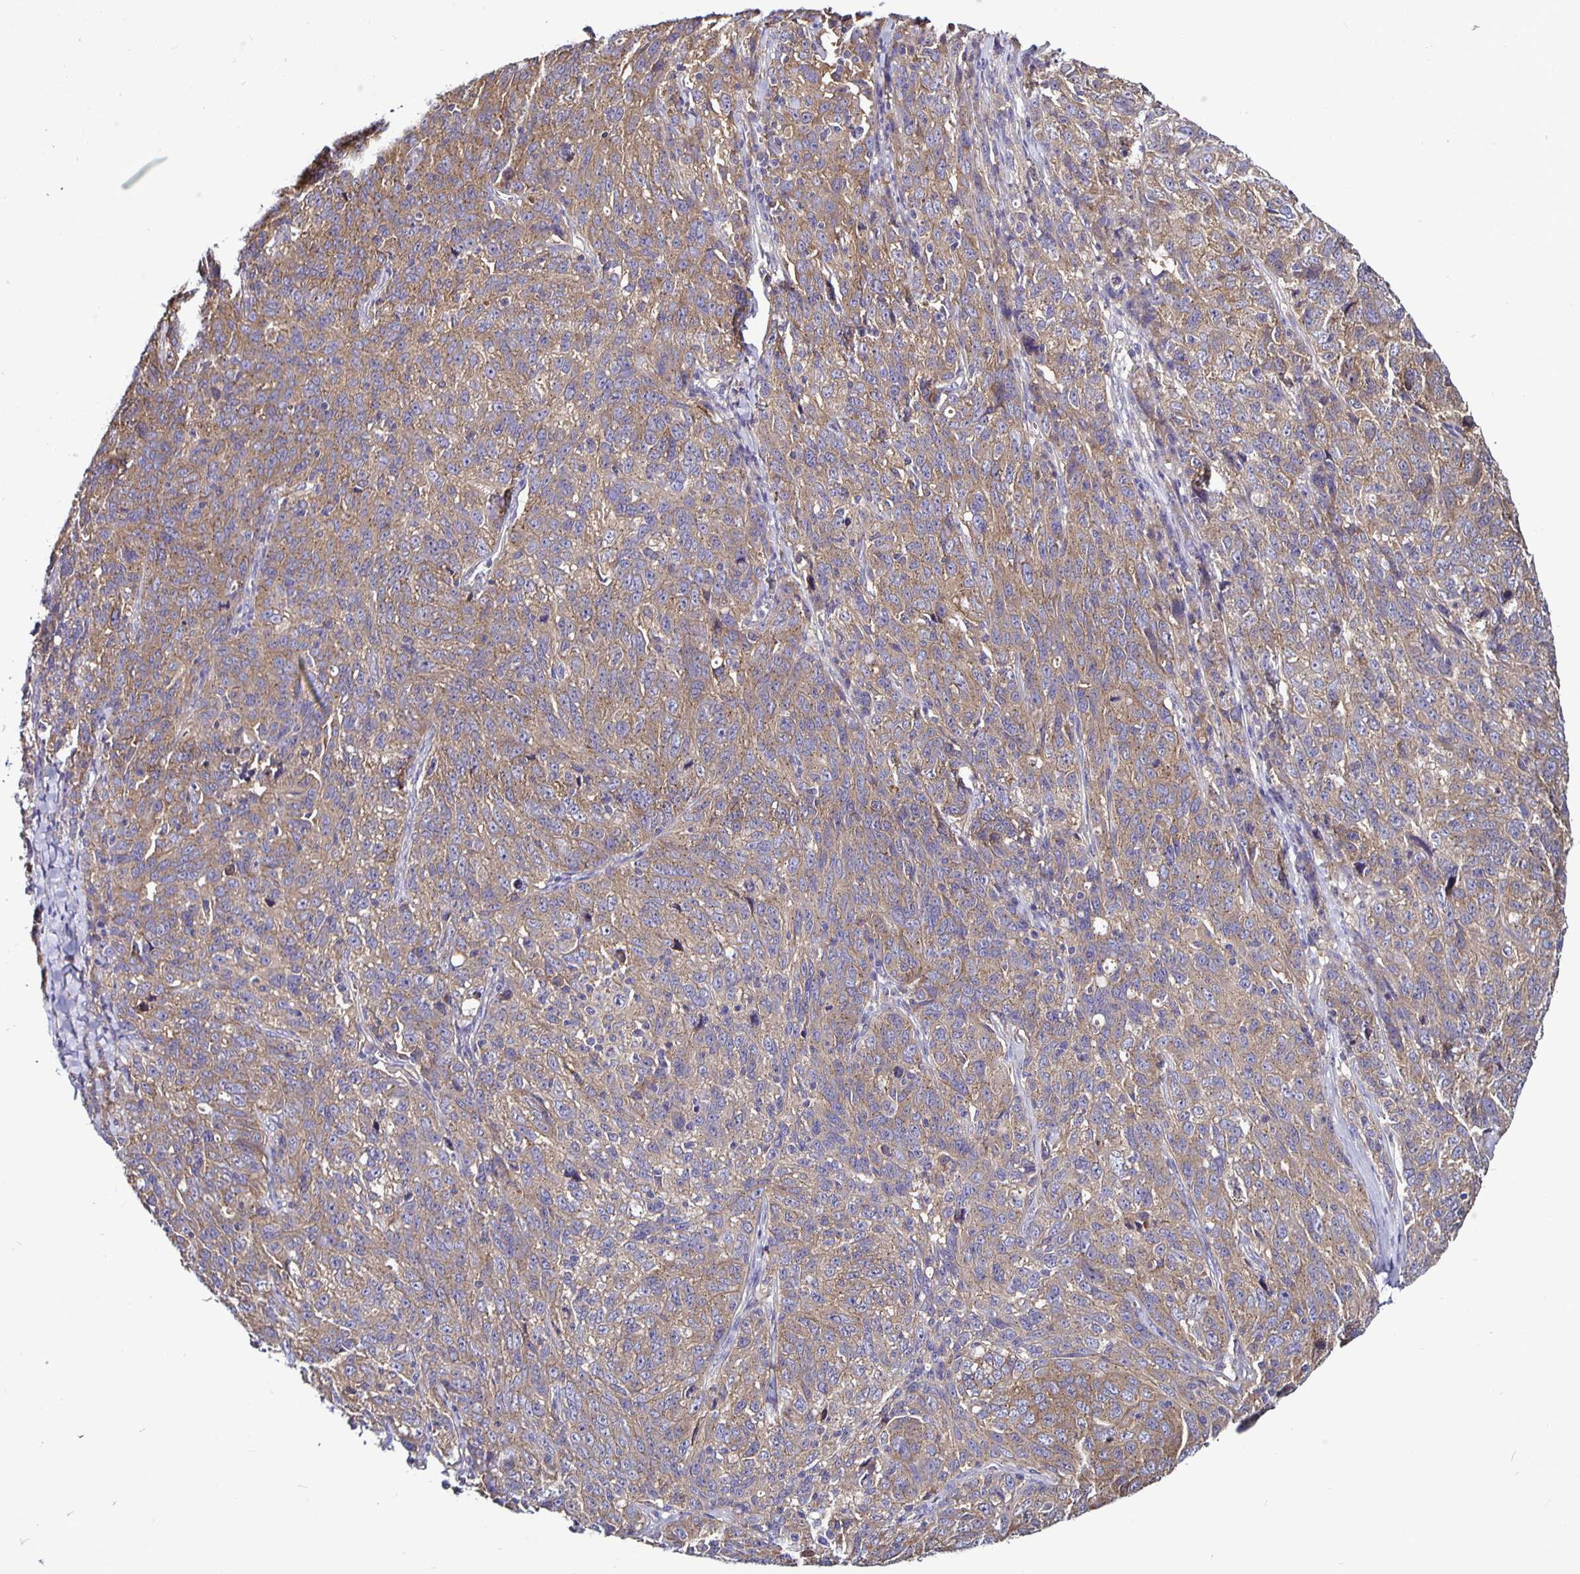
{"staining": {"intensity": "moderate", "quantity": ">75%", "location": "cytoplasmic/membranous"}, "tissue": "ovarian cancer", "cell_type": "Tumor cells", "image_type": "cancer", "snomed": [{"axis": "morphology", "description": "Cystadenocarcinoma, serous, NOS"}, {"axis": "topography", "description": "Ovary"}], "caption": "Protein staining exhibits moderate cytoplasmic/membranous staining in about >75% of tumor cells in ovarian cancer (serous cystadenocarcinoma). The protein of interest is stained brown, and the nuclei are stained in blue (DAB (3,3'-diaminobenzidine) IHC with brightfield microscopy, high magnification).", "gene": "SNX5", "patient": {"sex": "female", "age": 71}}